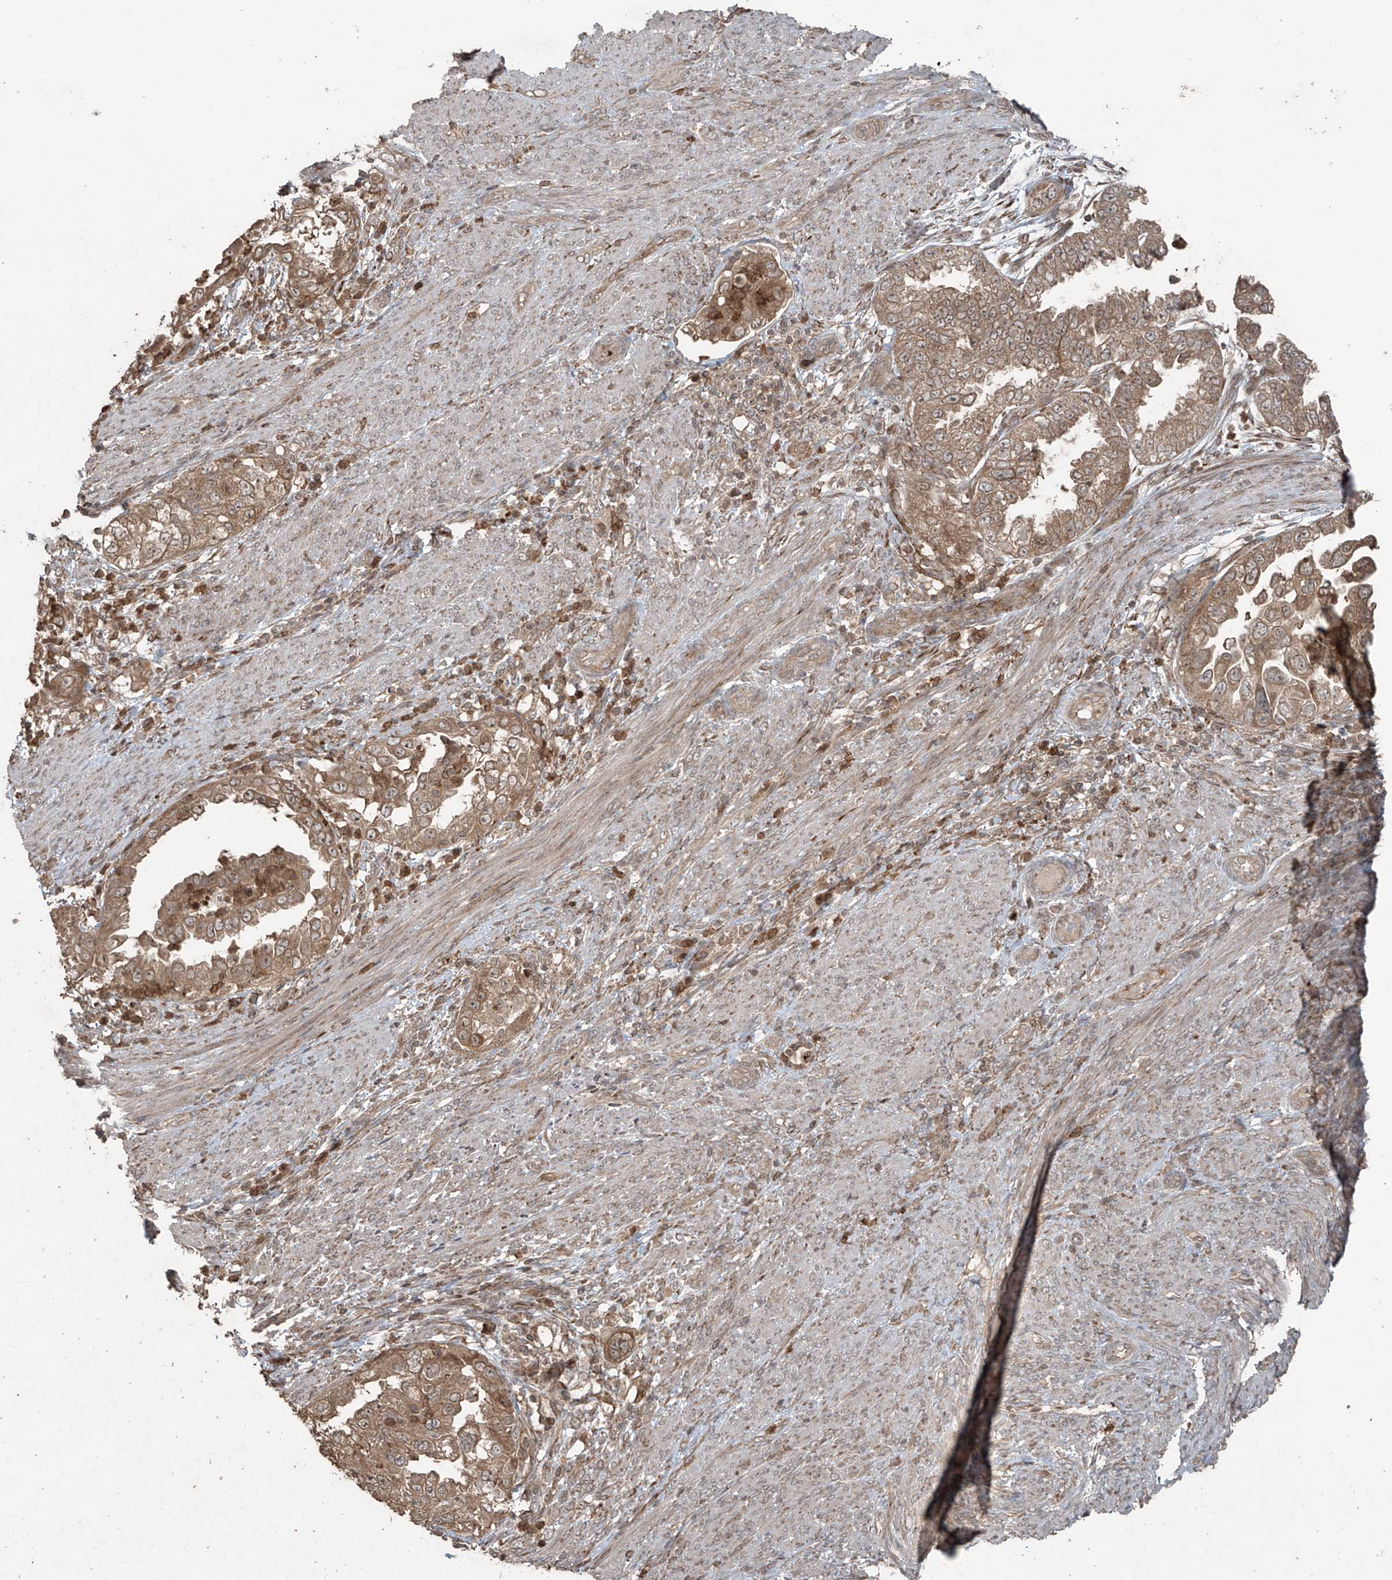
{"staining": {"intensity": "moderate", "quantity": ">75%", "location": "cytoplasmic/membranous"}, "tissue": "endometrial cancer", "cell_type": "Tumor cells", "image_type": "cancer", "snomed": [{"axis": "morphology", "description": "Adenocarcinoma, NOS"}, {"axis": "topography", "description": "Endometrium"}], "caption": "The histopathology image exhibits a brown stain indicating the presence of a protein in the cytoplasmic/membranous of tumor cells in endometrial cancer (adenocarcinoma).", "gene": "PGPEP1", "patient": {"sex": "female", "age": 85}}